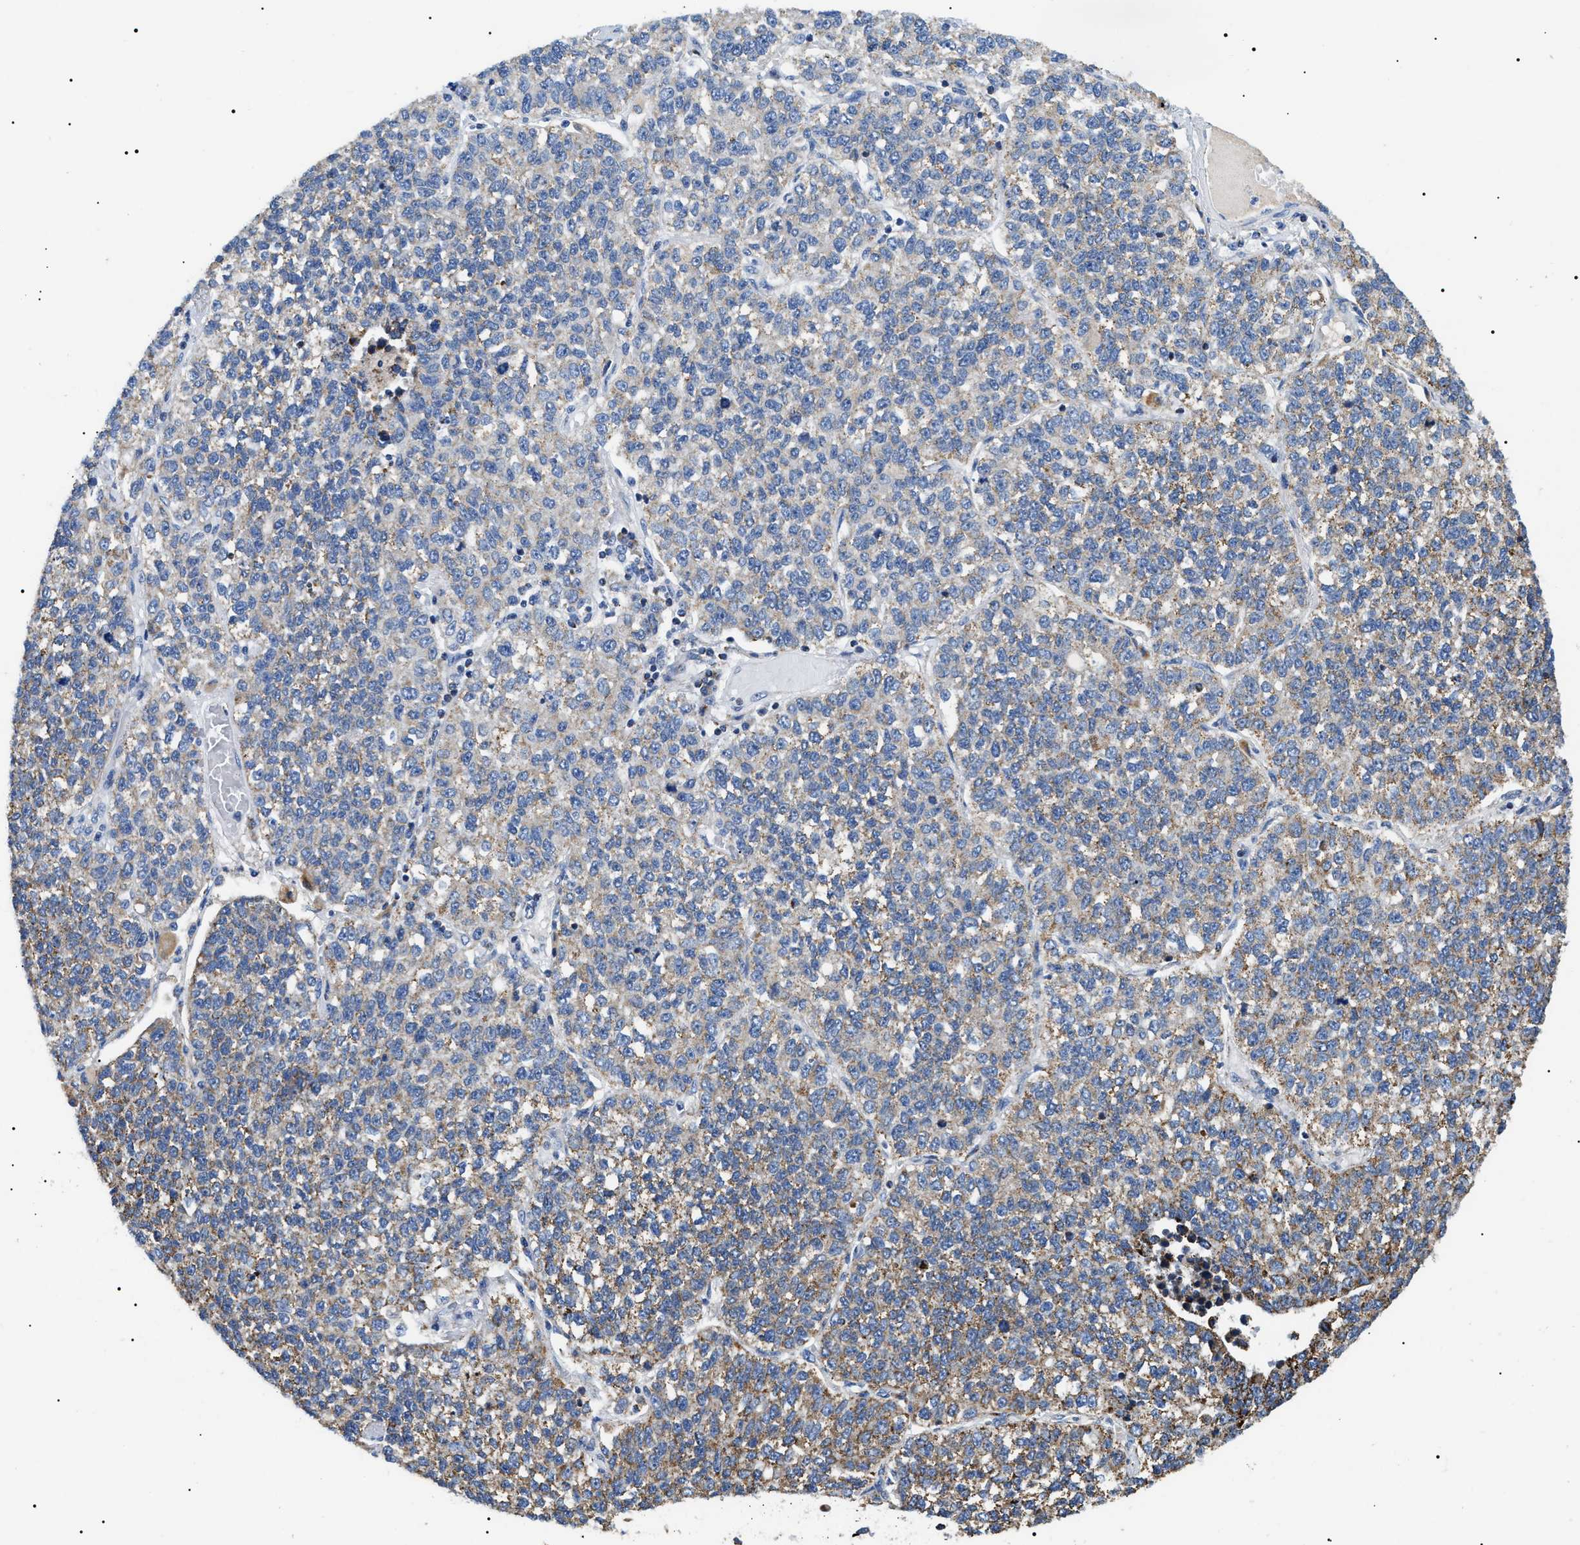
{"staining": {"intensity": "weak", "quantity": "<25%", "location": "cytoplasmic/membranous"}, "tissue": "lung cancer", "cell_type": "Tumor cells", "image_type": "cancer", "snomed": [{"axis": "morphology", "description": "Adenocarcinoma, NOS"}, {"axis": "topography", "description": "Lung"}], "caption": "Tumor cells show no significant expression in lung cancer (adenocarcinoma). (Brightfield microscopy of DAB IHC at high magnification).", "gene": "OXSM", "patient": {"sex": "male", "age": 49}}